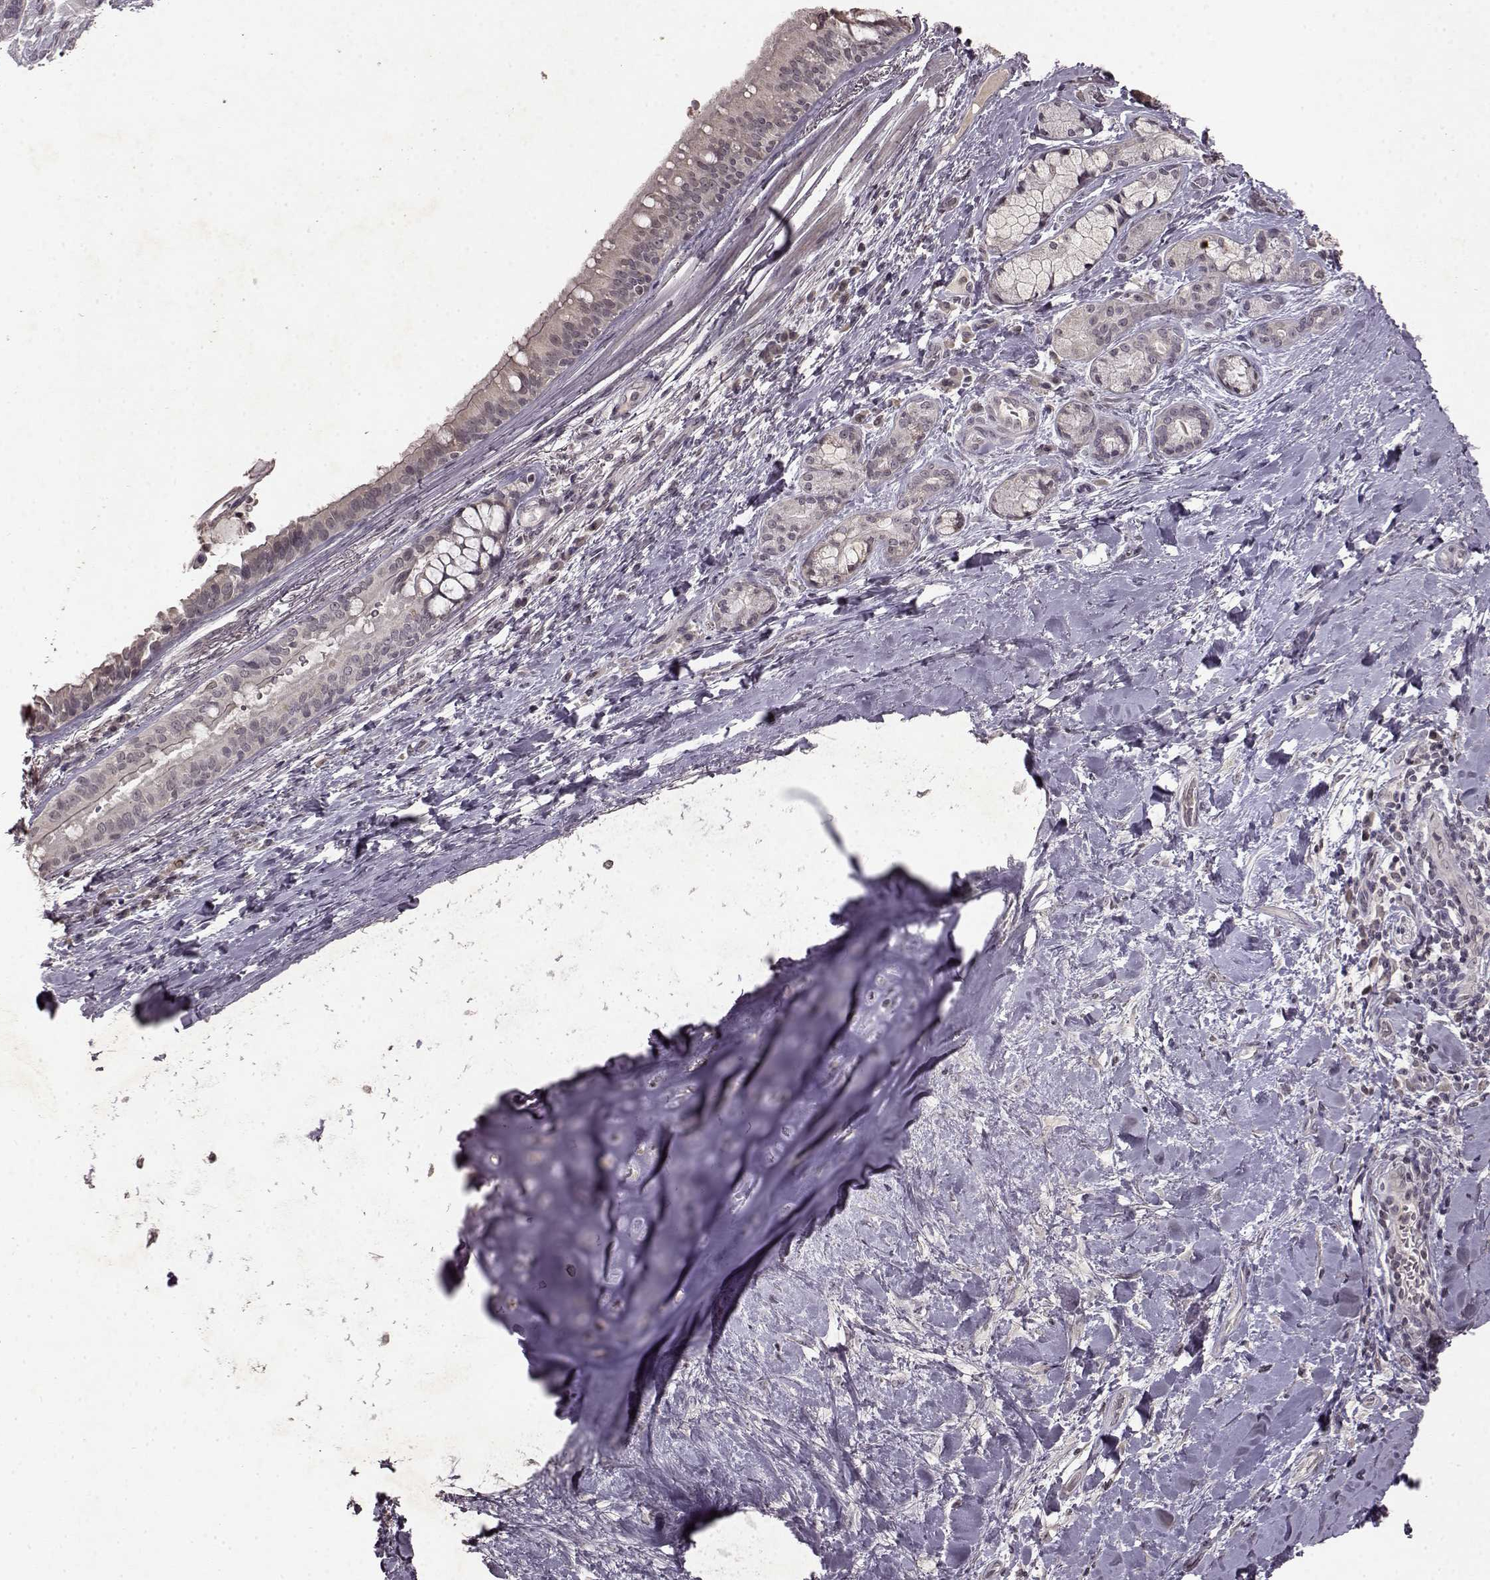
{"staining": {"intensity": "negative", "quantity": "none", "location": "none"}, "tissue": "bronchus", "cell_type": "Respiratory epithelial cells", "image_type": "normal", "snomed": [{"axis": "morphology", "description": "Normal tissue, NOS"}, {"axis": "morphology", "description": "Squamous cell carcinoma, NOS"}, {"axis": "topography", "description": "Bronchus"}, {"axis": "topography", "description": "Lung"}], "caption": "Immunohistochemical staining of normal bronchus displays no significant positivity in respiratory epithelial cells.", "gene": "LHB", "patient": {"sex": "male", "age": 69}}